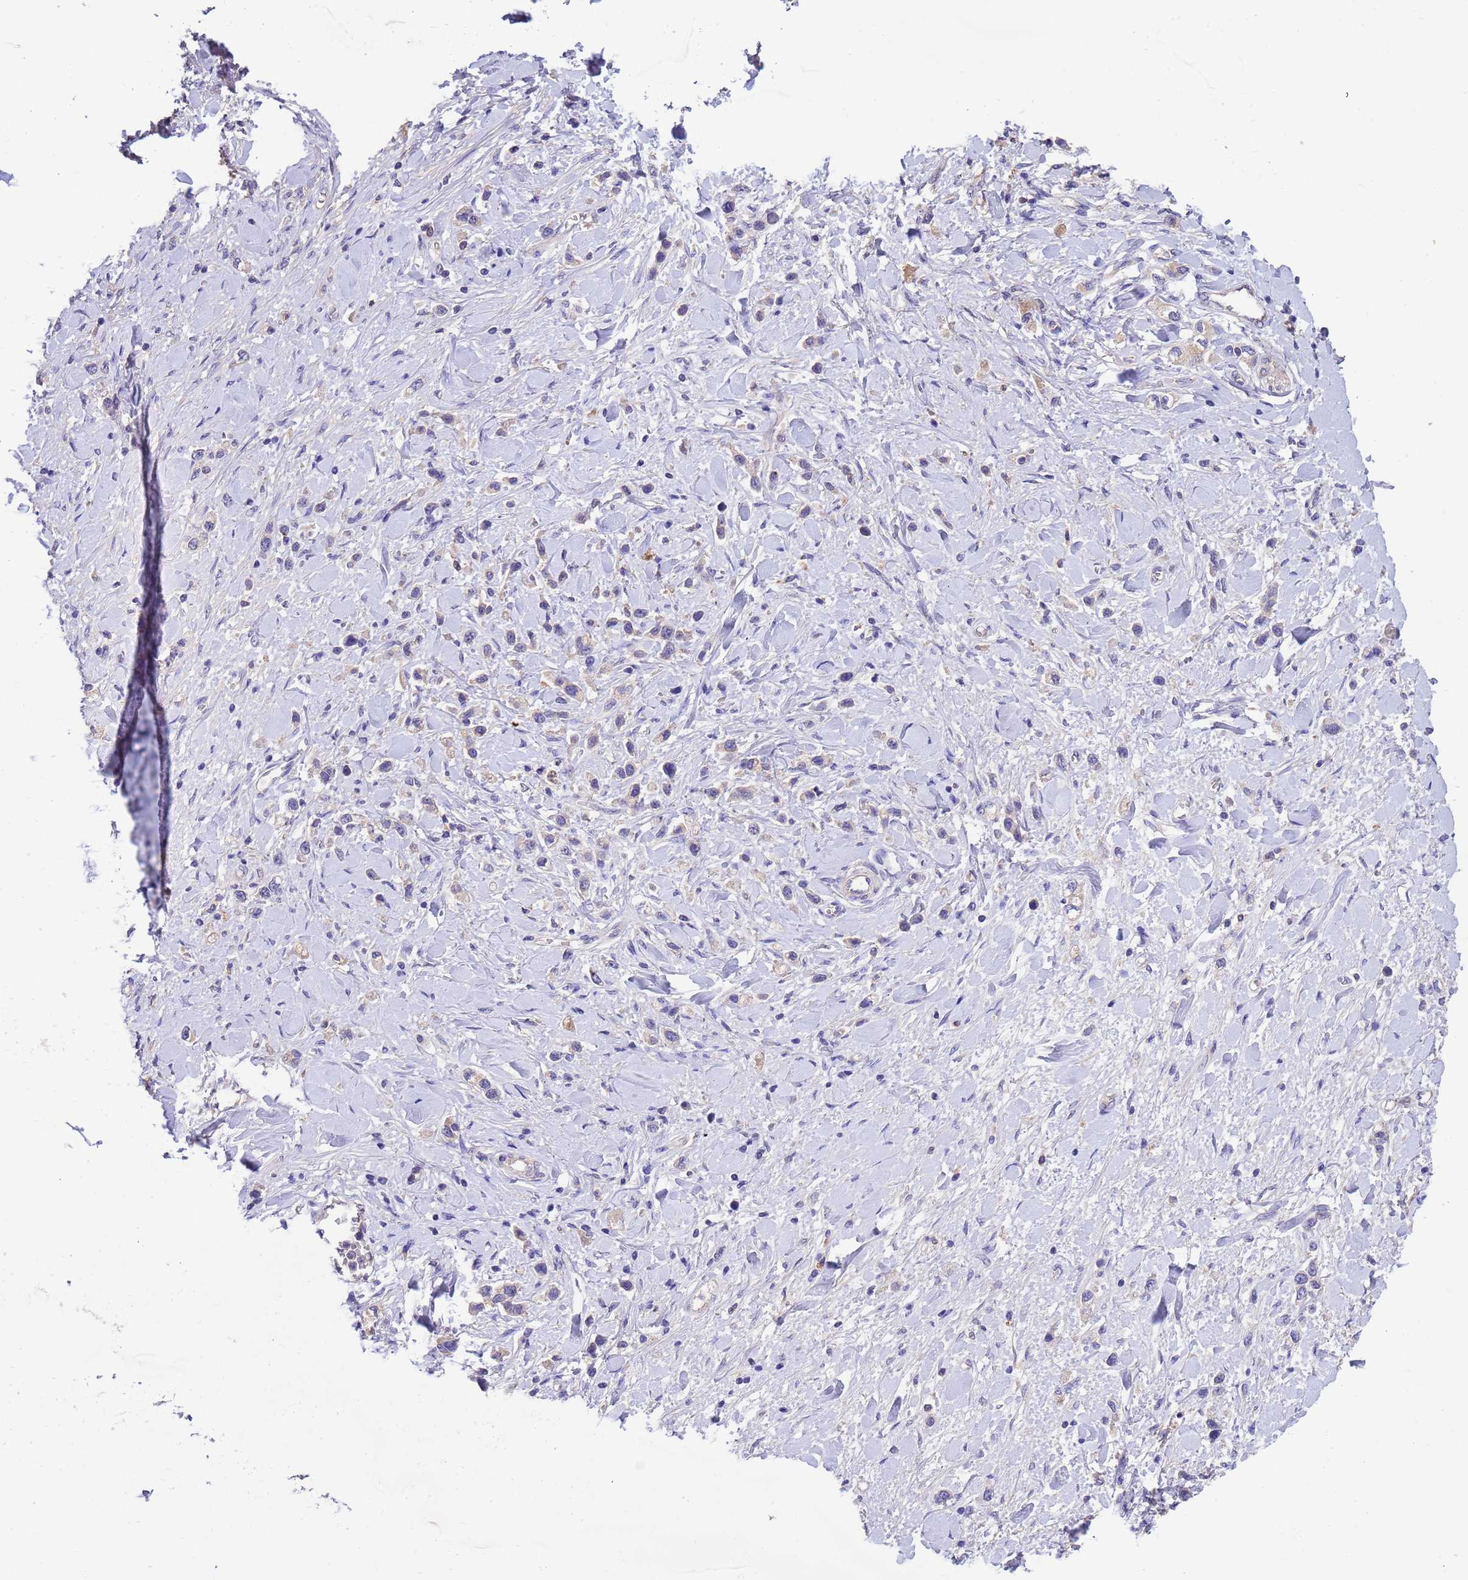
{"staining": {"intensity": "negative", "quantity": "none", "location": "none"}, "tissue": "stomach cancer", "cell_type": "Tumor cells", "image_type": "cancer", "snomed": [{"axis": "morphology", "description": "Normal tissue, NOS"}, {"axis": "morphology", "description": "Adenocarcinoma, NOS"}, {"axis": "topography", "description": "Stomach, upper"}, {"axis": "topography", "description": "Stomach"}], "caption": "An immunohistochemistry micrograph of stomach adenocarcinoma is shown. There is no staining in tumor cells of stomach adenocarcinoma.", "gene": "SRL", "patient": {"sex": "female", "age": 65}}